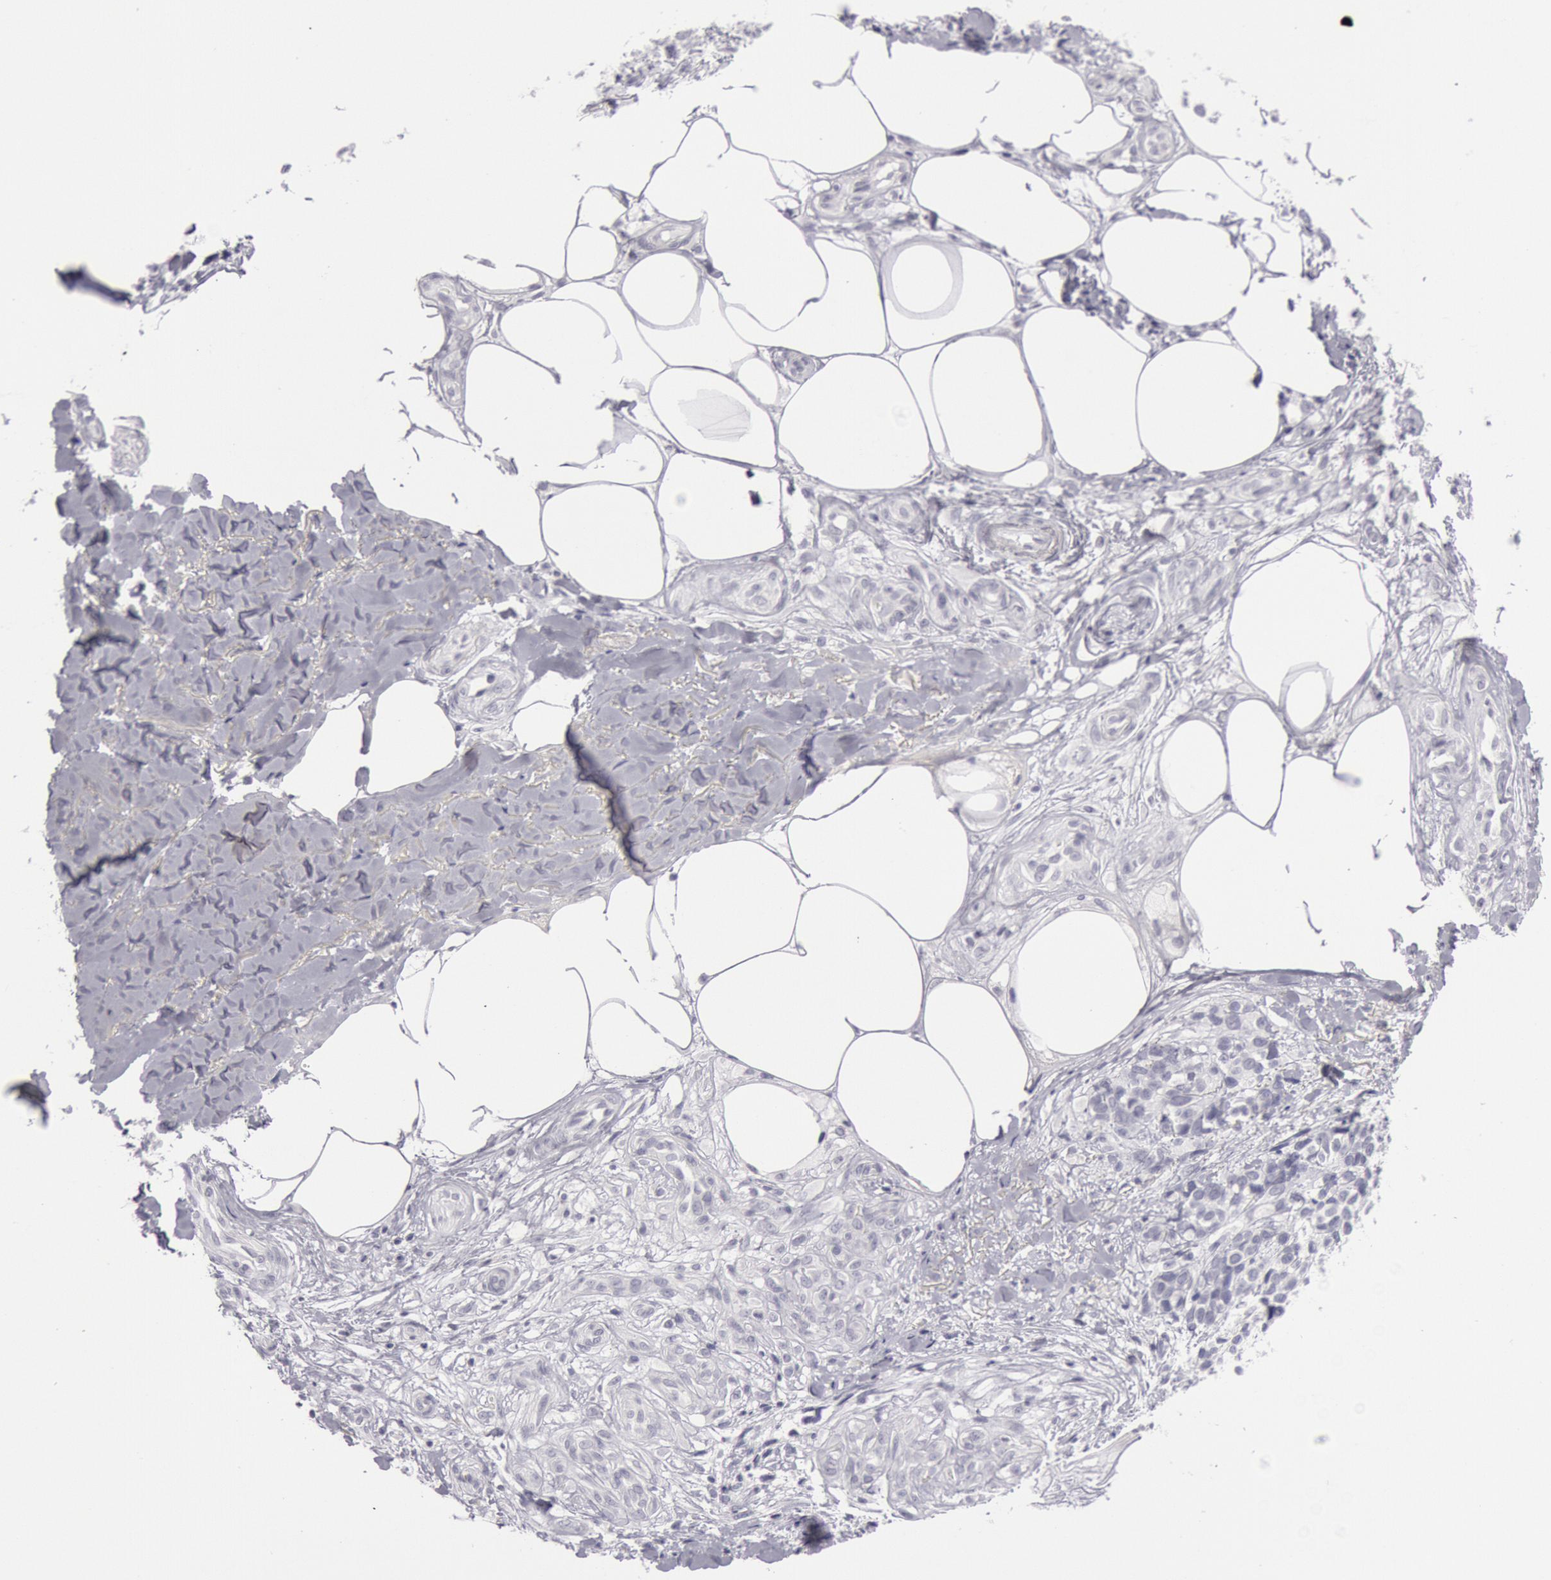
{"staining": {"intensity": "negative", "quantity": "none", "location": "none"}, "tissue": "melanoma", "cell_type": "Tumor cells", "image_type": "cancer", "snomed": [{"axis": "morphology", "description": "Malignant melanoma, NOS"}, {"axis": "topography", "description": "Skin"}], "caption": "A photomicrograph of human melanoma is negative for staining in tumor cells.", "gene": "KRT16", "patient": {"sex": "female", "age": 85}}